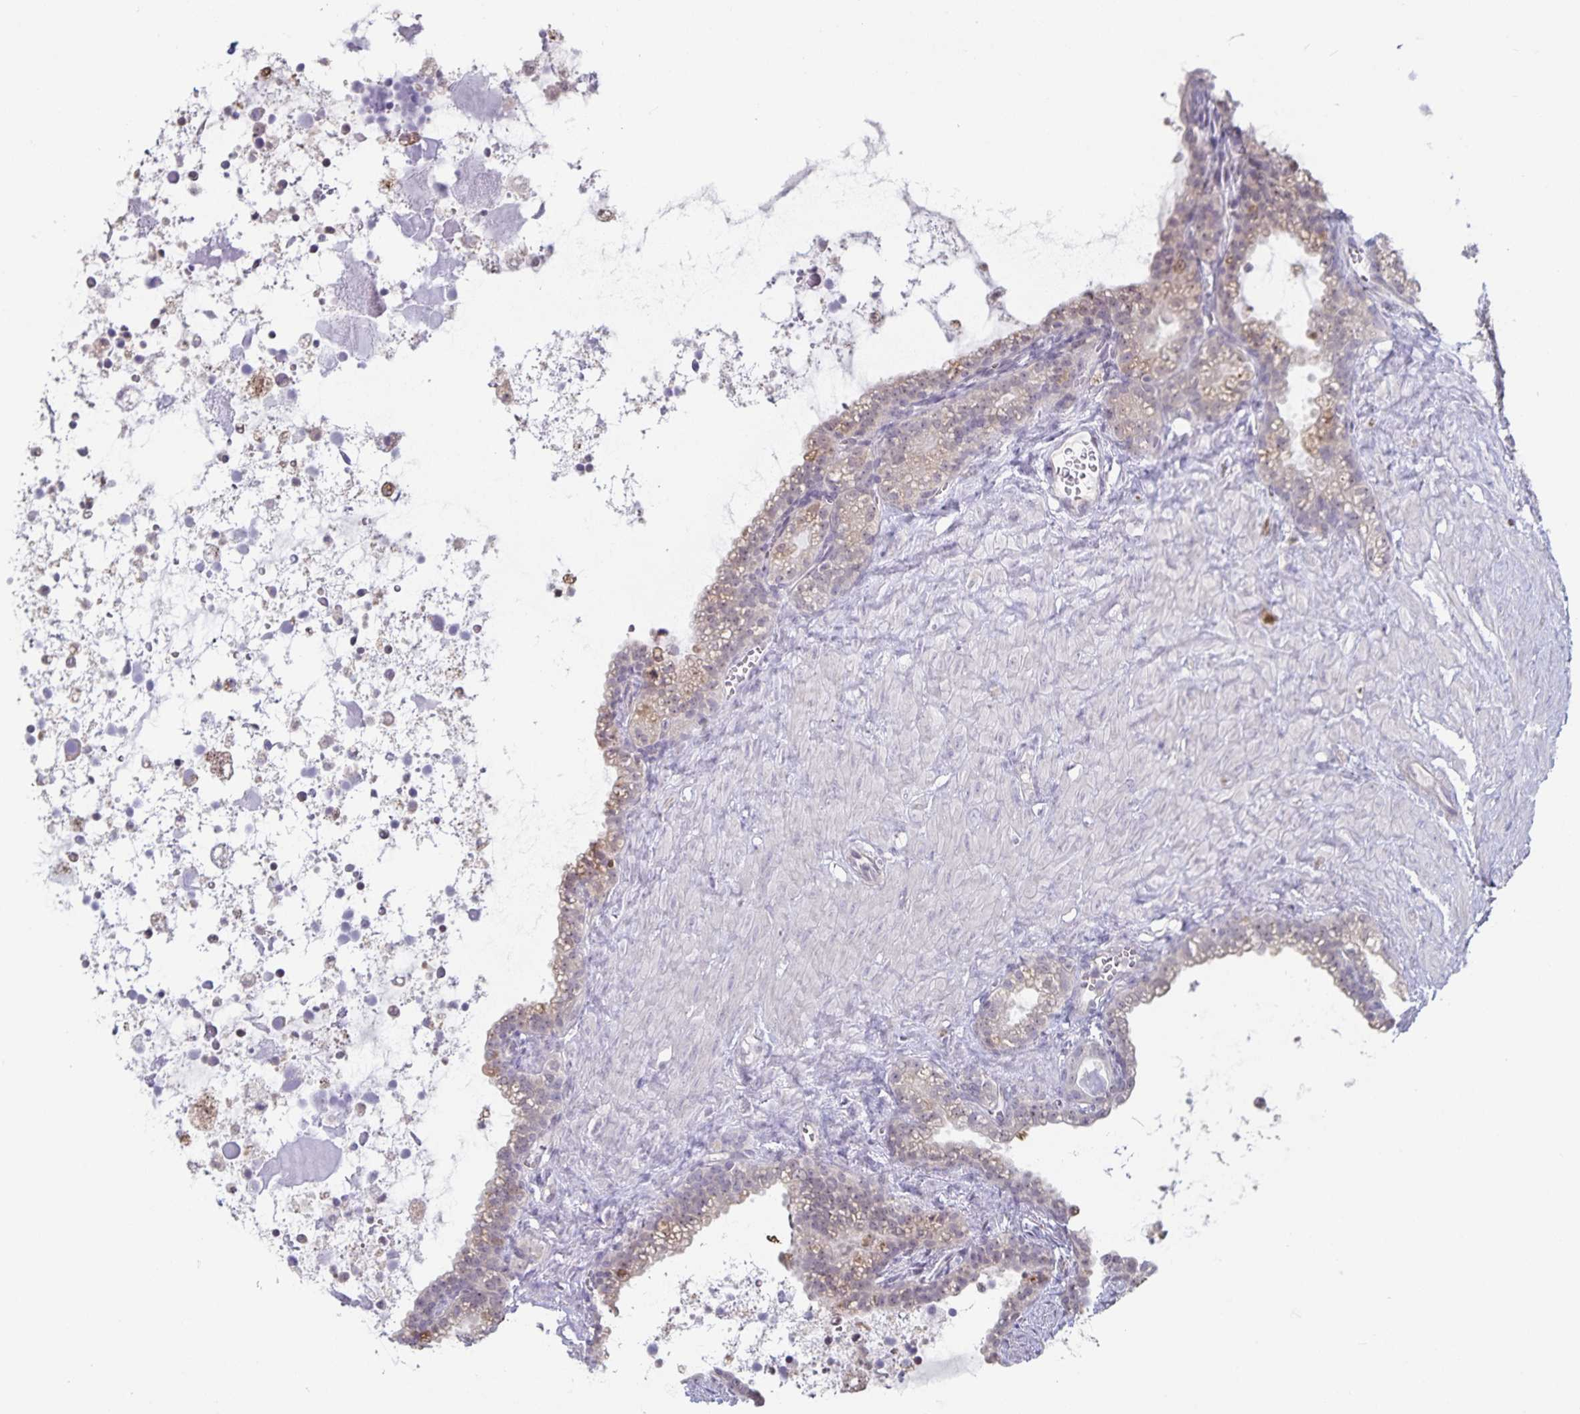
{"staining": {"intensity": "weak", "quantity": "<25%", "location": "cytoplasmic/membranous"}, "tissue": "seminal vesicle", "cell_type": "Glandular cells", "image_type": "normal", "snomed": [{"axis": "morphology", "description": "Normal tissue, NOS"}, {"axis": "topography", "description": "Seminal veicle"}], "caption": "The photomicrograph reveals no staining of glandular cells in normal seminal vesicle.", "gene": "DNAH9", "patient": {"sex": "male", "age": 76}}